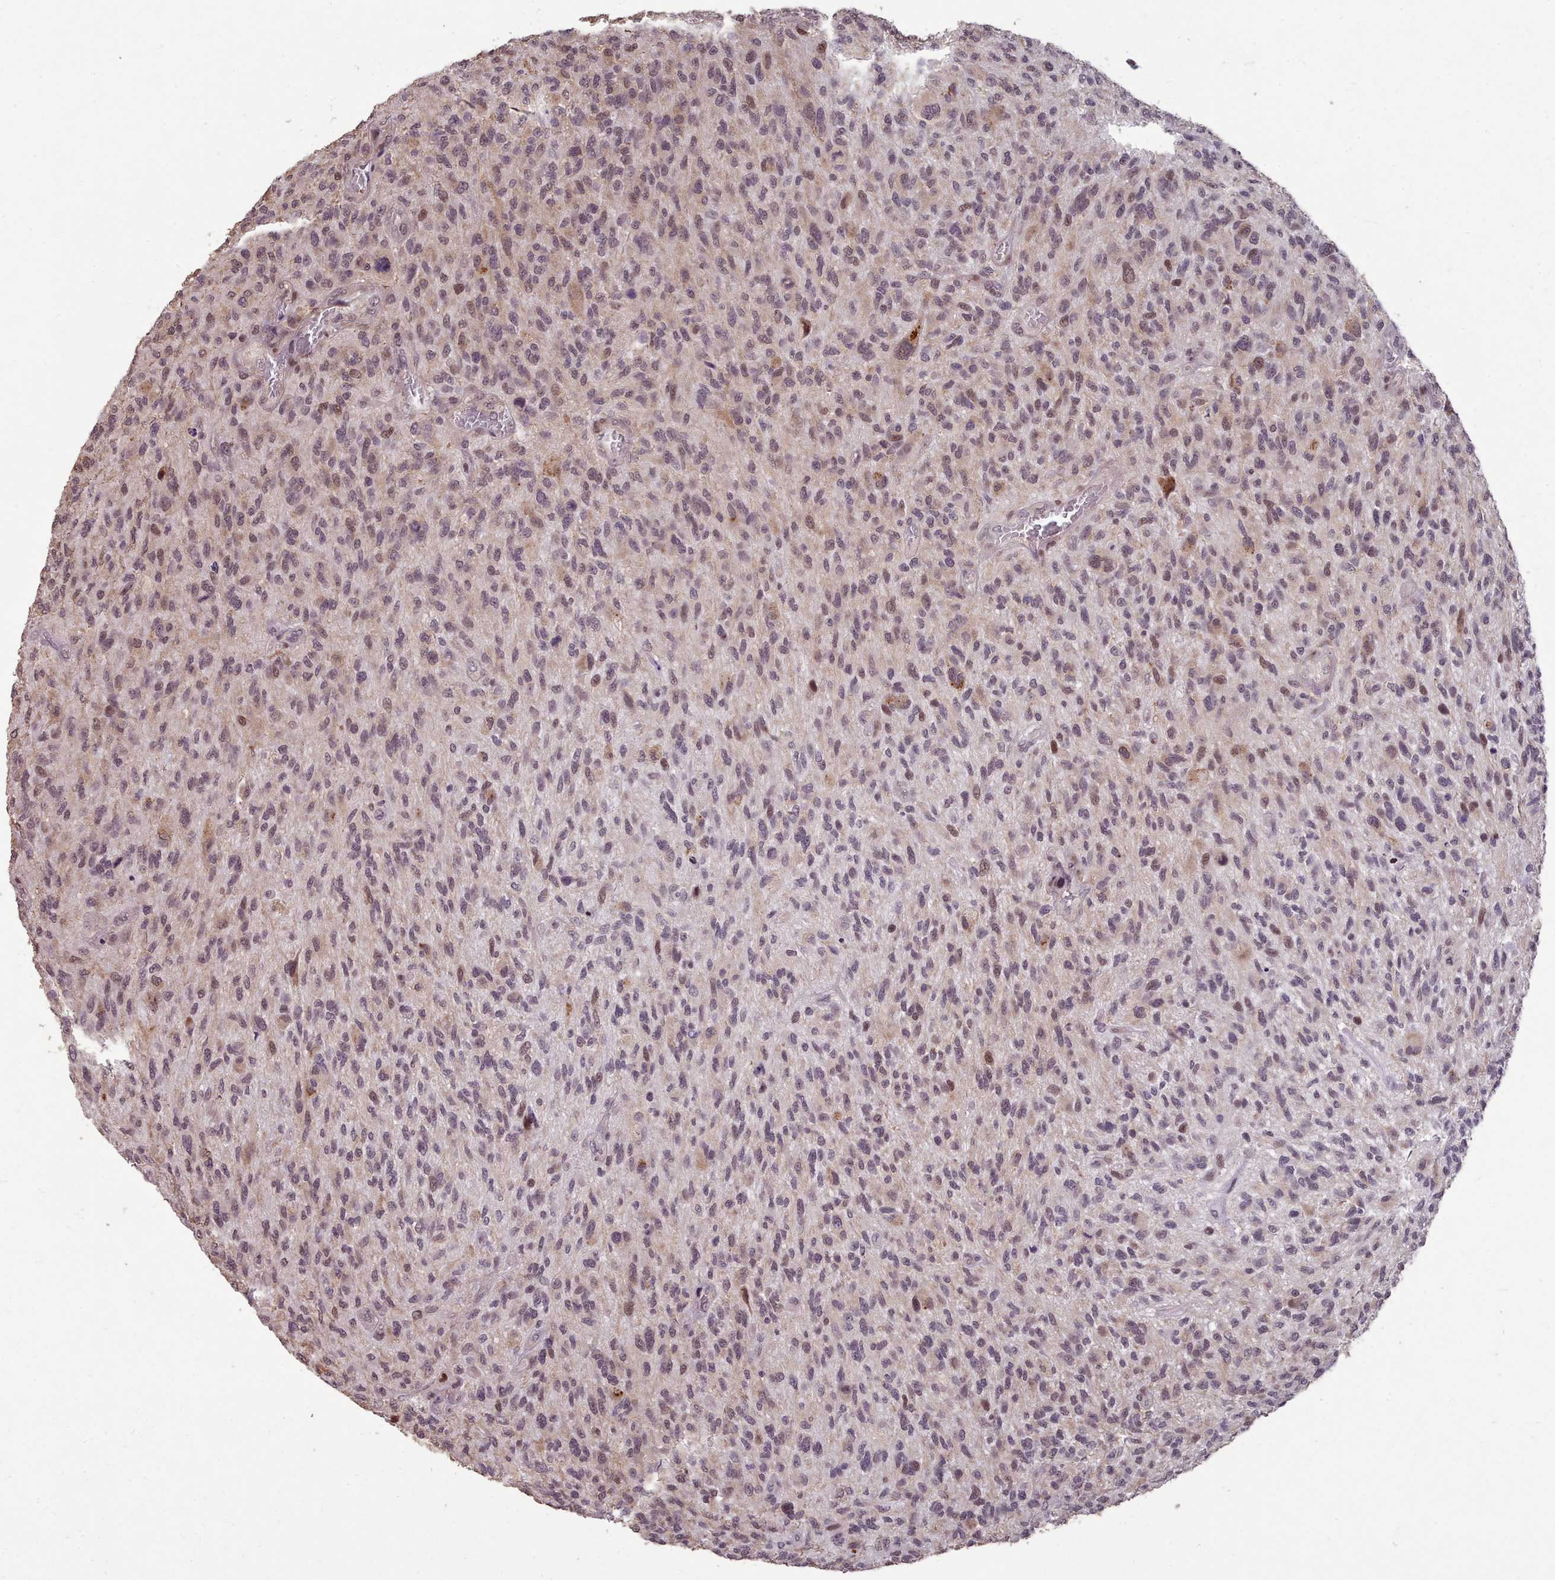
{"staining": {"intensity": "weak", "quantity": "25%-75%", "location": "nuclear"}, "tissue": "glioma", "cell_type": "Tumor cells", "image_type": "cancer", "snomed": [{"axis": "morphology", "description": "Glioma, malignant, High grade"}, {"axis": "topography", "description": "Brain"}], "caption": "Immunohistochemistry (IHC) of malignant high-grade glioma demonstrates low levels of weak nuclear positivity in approximately 25%-75% of tumor cells.", "gene": "ENSA", "patient": {"sex": "male", "age": 47}}